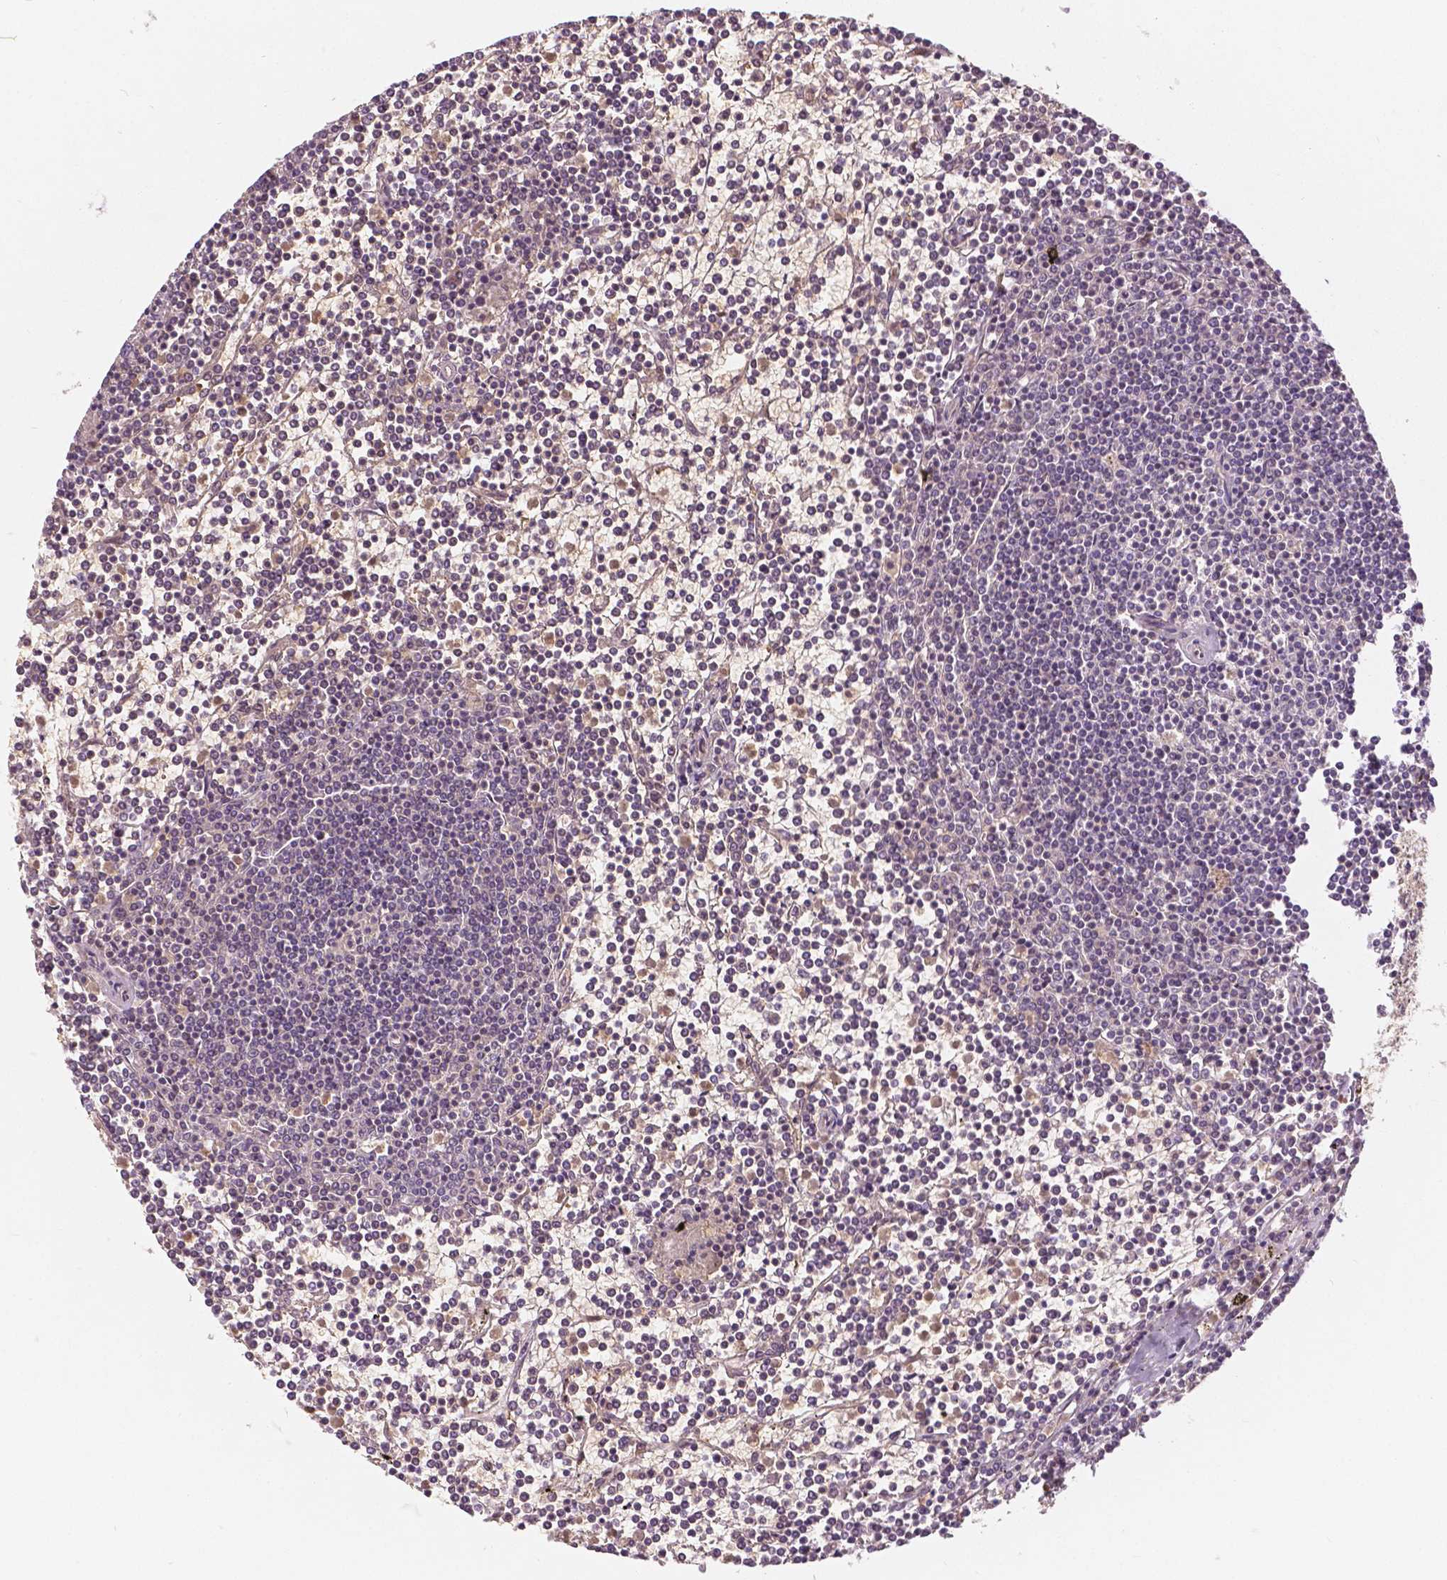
{"staining": {"intensity": "negative", "quantity": "none", "location": "none"}, "tissue": "lymphoma", "cell_type": "Tumor cells", "image_type": "cancer", "snomed": [{"axis": "morphology", "description": "Malignant lymphoma, non-Hodgkin's type, Low grade"}, {"axis": "topography", "description": "Spleen"}], "caption": "Immunohistochemistry histopathology image of neoplastic tissue: human lymphoma stained with DAB reveals no significant protein expression in tumor cells. (DAB (3,3'-diaminobenzidine) immunohistochemistry (IHC), high magnification).", "gene": "NAPRT", "patient": {"sex": "female", "age": 19}}